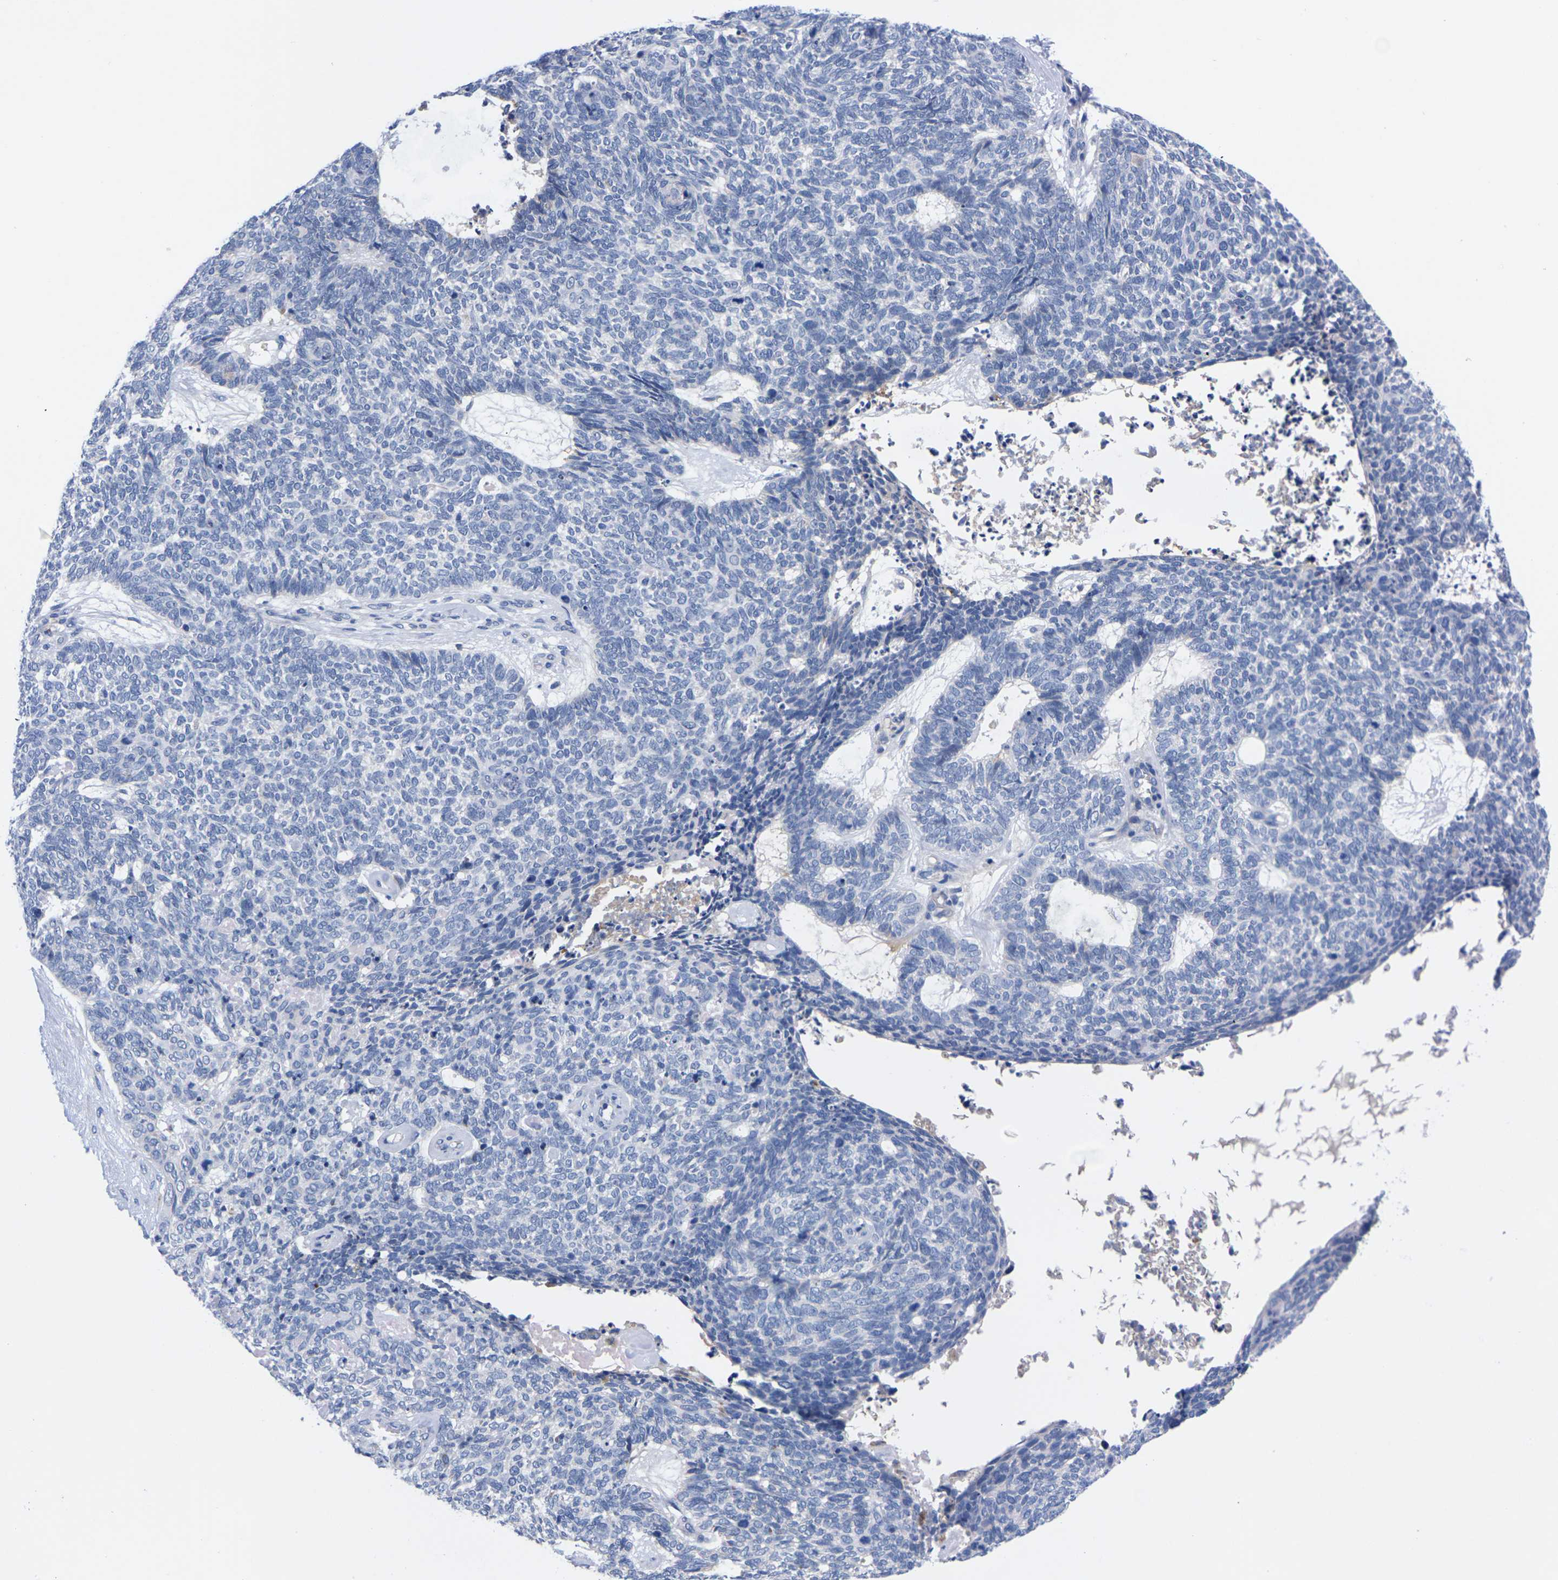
{"staining": {"intensity": "negative", "quantity": "none", "location": "none"}, "tissue": "skin cancer", "cell_type": "Tumor cells", "image_type": "cancer", "snomed": [{"axis": "morphology", "description": "Basal cell carcinoma"}, {"axis": "topography", "description": "Skin"}], "caption": "DAB (3,3'-diaminobenzidine) immunohistochemical staining of human skin cancer (basal cell carcinoma) shows no significant positivity in tumor cells.", "gene": "FAM210A", "patient": {"sex": "female", "age": 84}}